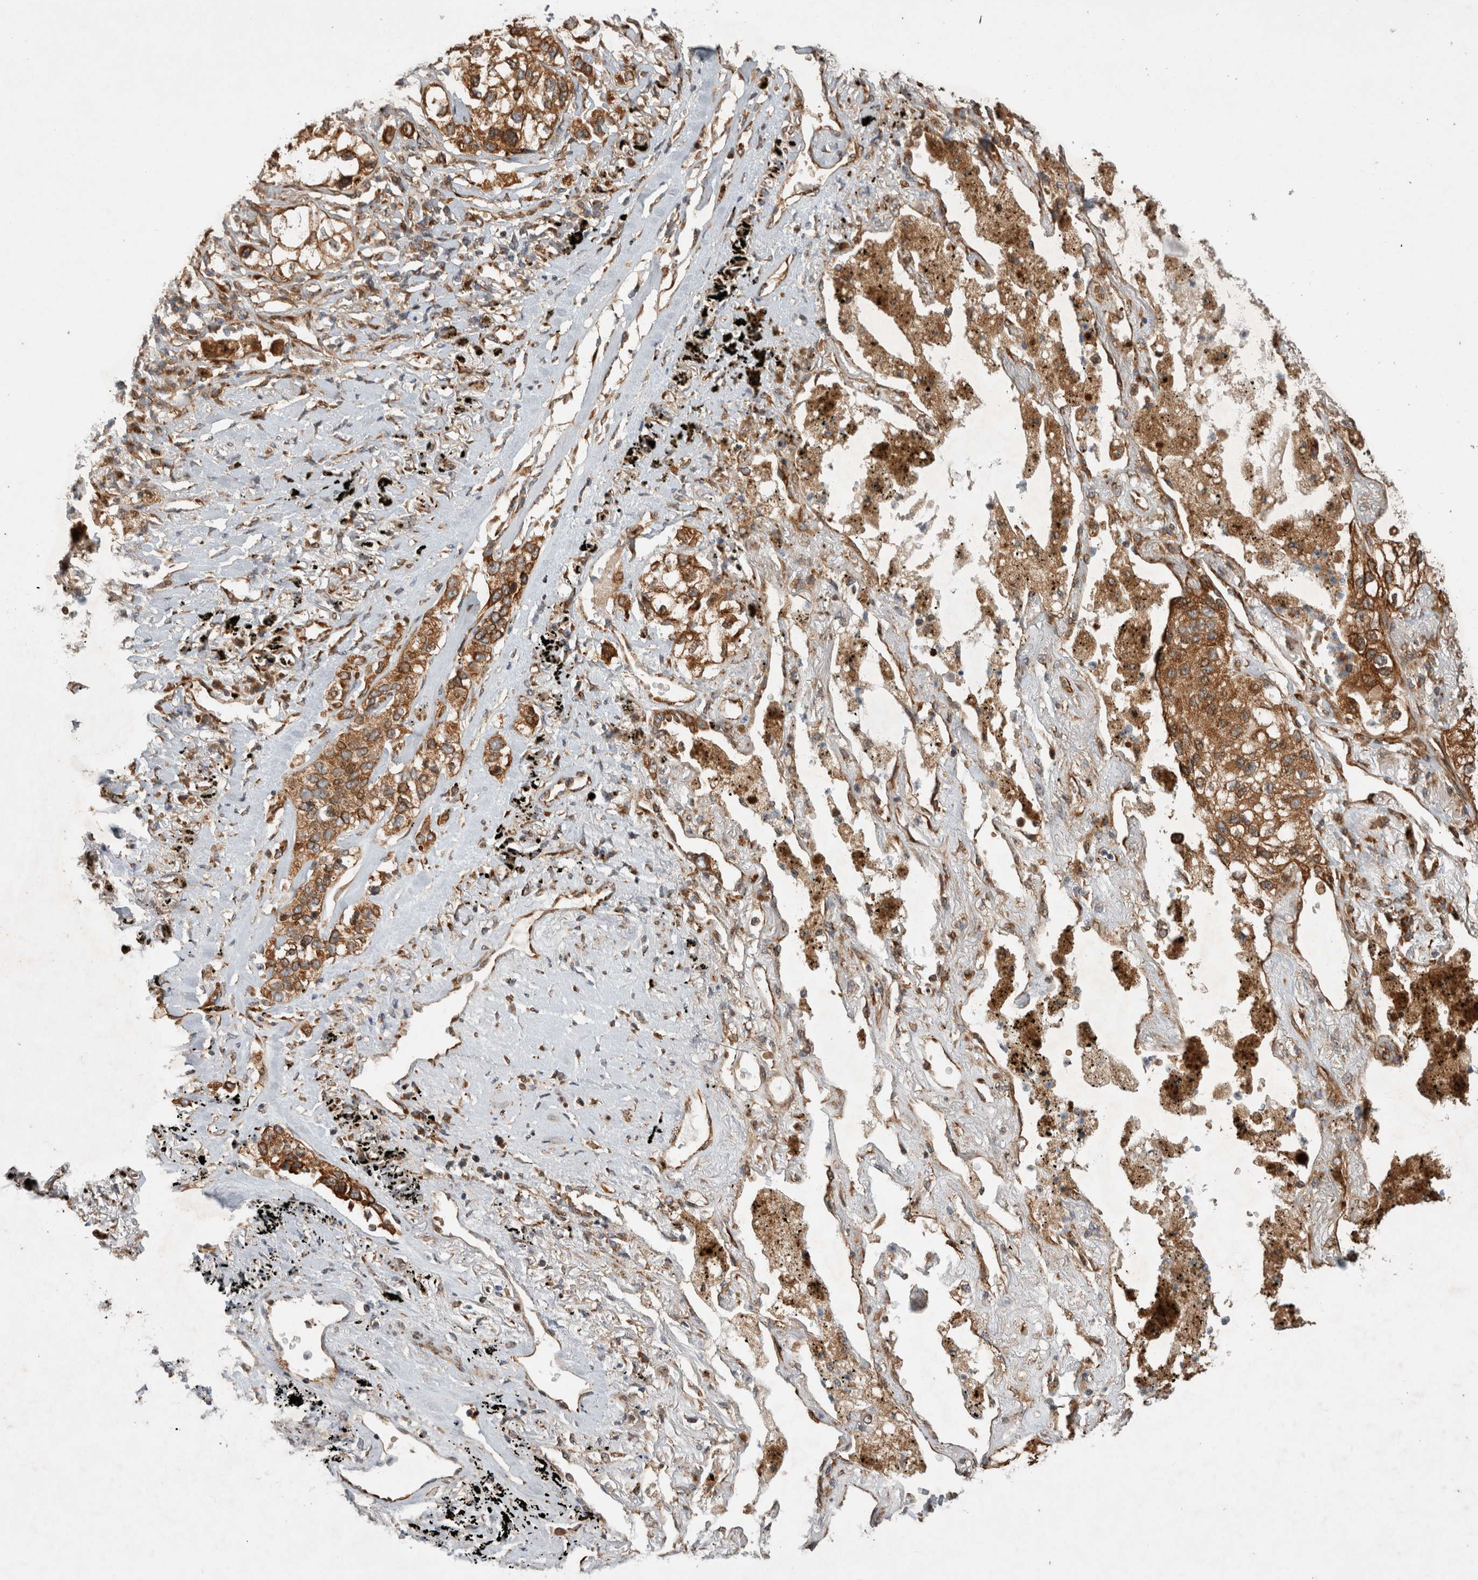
{"staining": {"intensity": "moderate", "quantity": ">75%", "location": "cytoplasmic/membranous"}, "tissue": "lung cancer", "cell_type": "Tumor cells", "image_type": "cancer", "snomed": [{"axis": "morphology", "description": "Adenocarcinoma, NOS"}, {"axis": "topography", "description": "Lung"}], "caption": "Protein expression analysis of human lung cancer (adenocarcinoma) reveals moderate cytoplasmic/membranous expression in about >75% of tumor cells. The staining was performed using DAB (3,3'-diaminobenzidine), with brown indicating positive protein expression. Nuclei are stained blue with hematoxylin.", "gene": "TUBD1", "patient": {"sex": "male", "age": 63}}